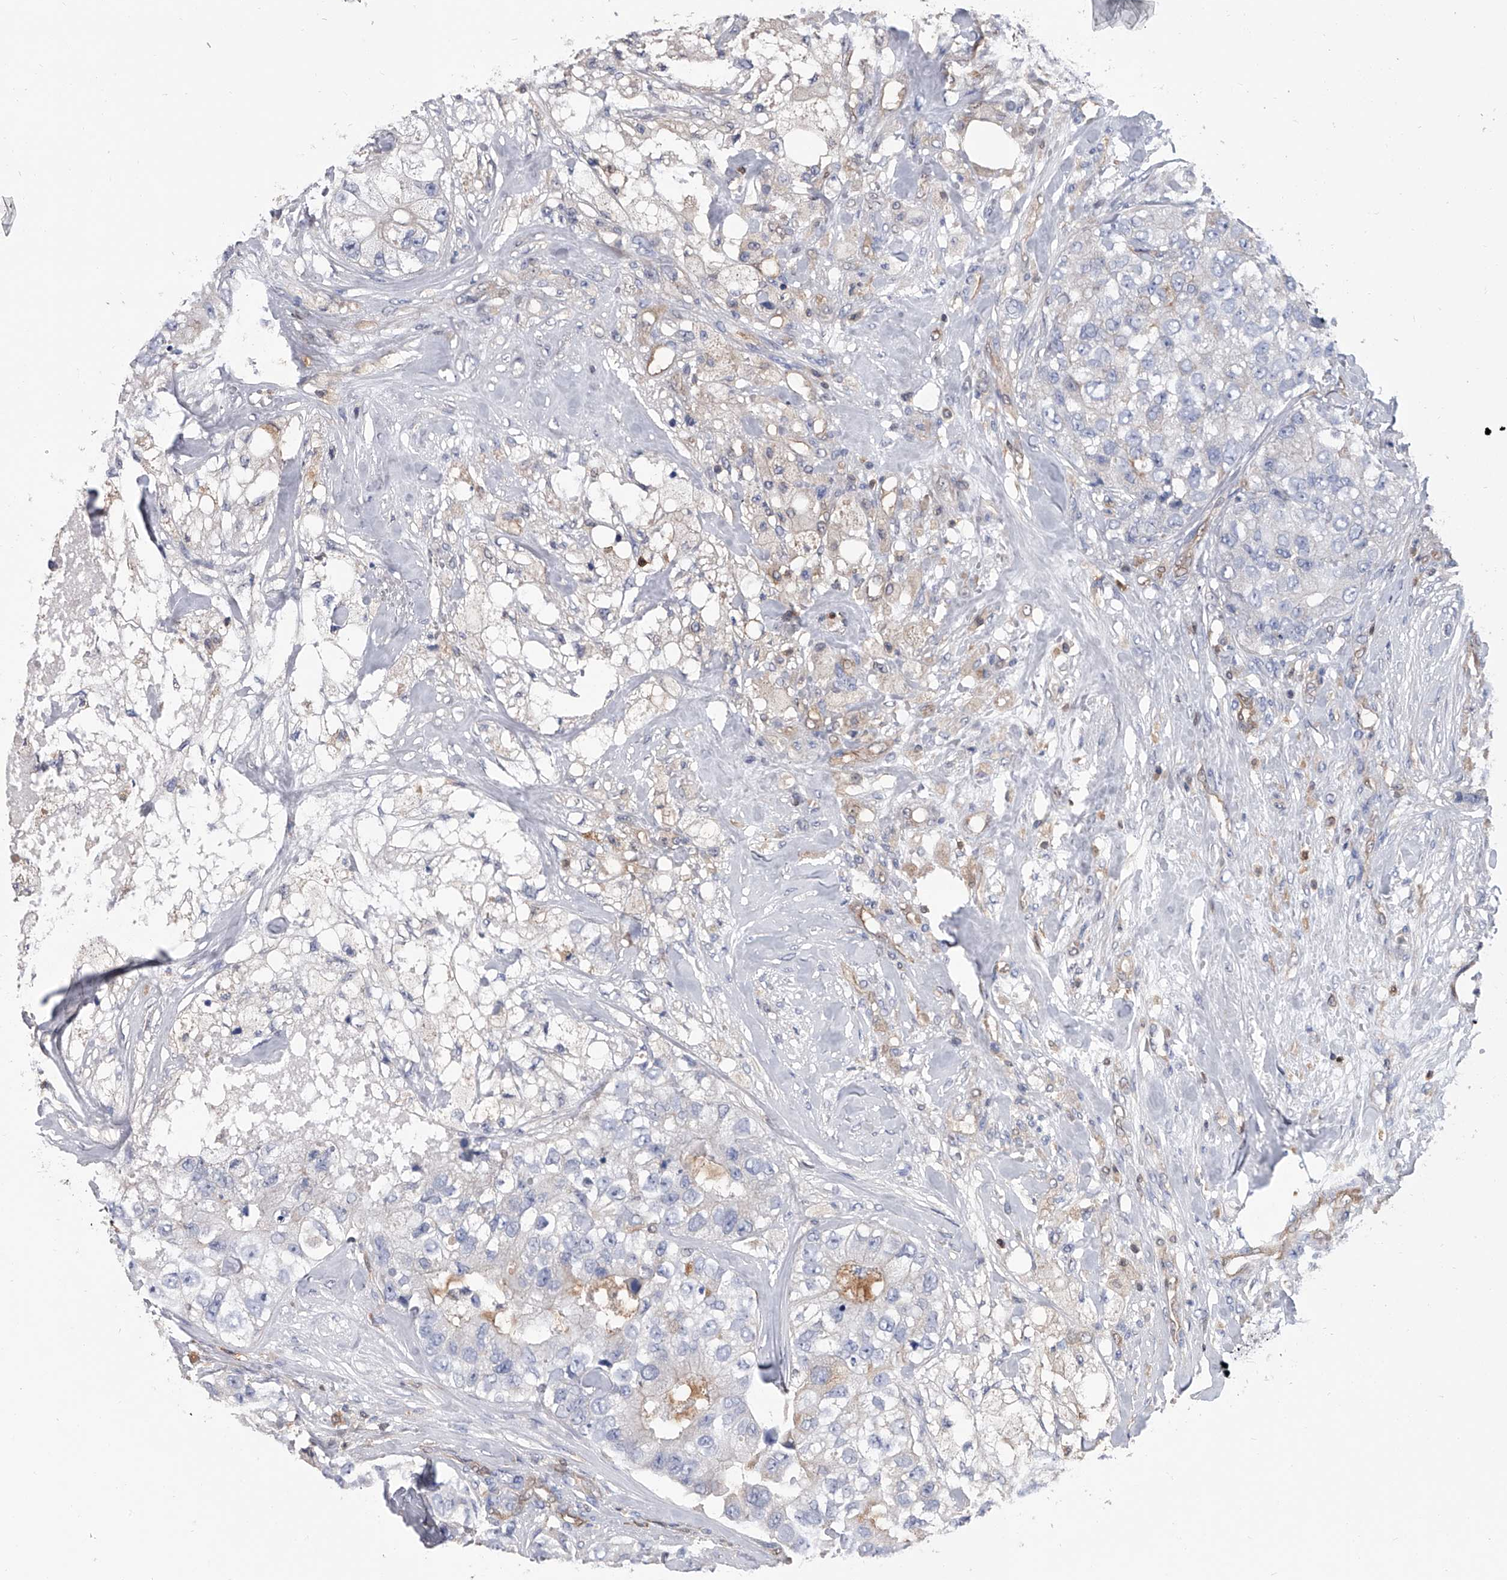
{"staining": {"intensity": "negative", "quantity": "none", "location": "none"}, "tissue": "breast cancer", "cell_type": "Tumor cells", "image_type": "cancer", "snomed": [{"axis": "morphology", "description": "Duct carcinoma"}, {"axis": "topography", "description": "Breast"}], "caption": "A histopathology image of breast cancer stained for a protein displays no brown staining in tumor cells.", "gene": "SERPINB9", "patient": {"sex": "female", "age": 62}}